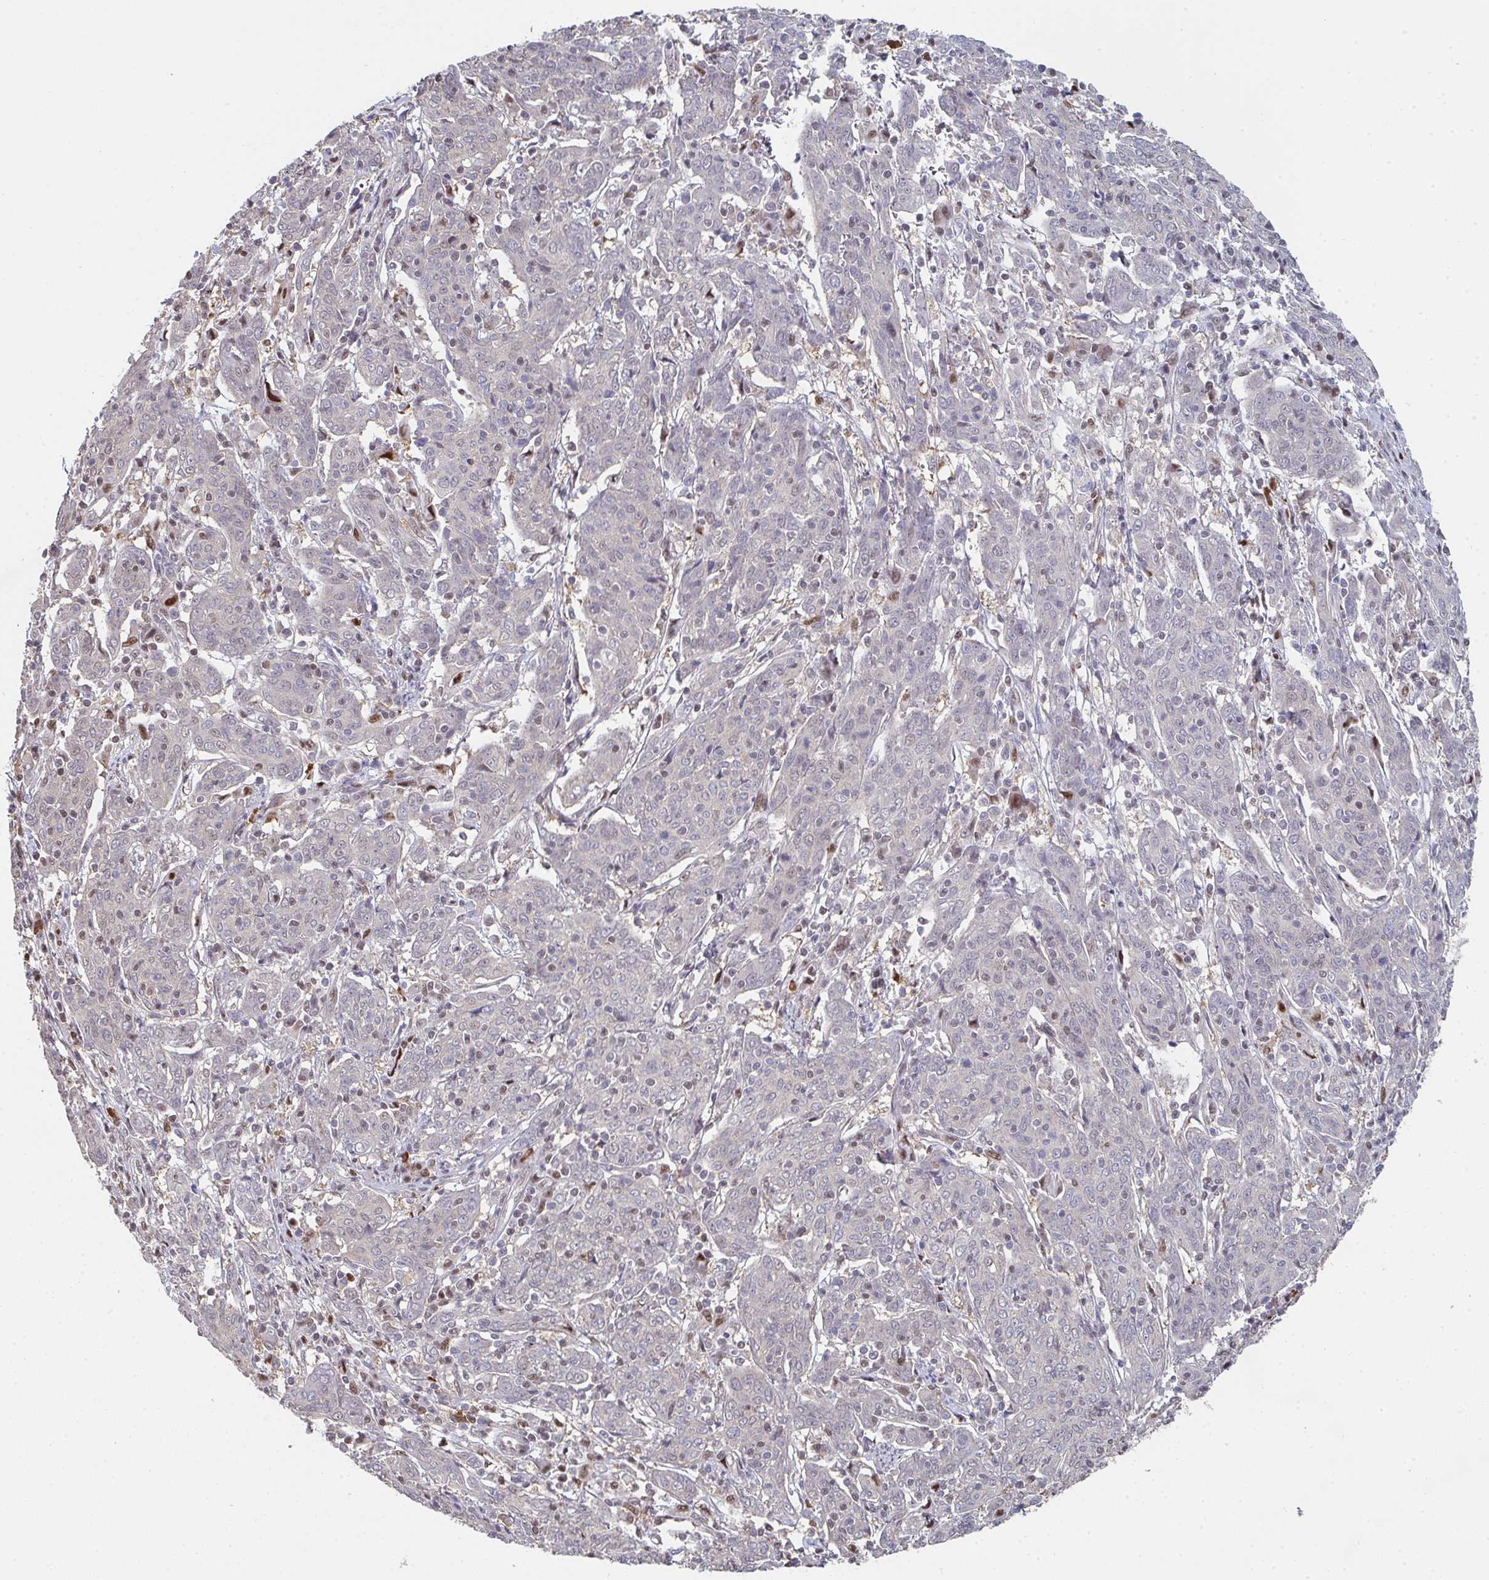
{"staining": {"intensity": "negative", "quantity": "none", "location": "none"}, "tissue": "cervical cancer", "cell_type": "Tumor cells", "image_type": "cancer", "snomed": [{"axis": "morphology", "description": "Squamous cell carcinoma, NOS"}, {"axis": "topography", "description": "Cervix"}], "caption": "A high-resolution image shows immunohistochemistry (IHC) staining of cervical squamous cell carcinoma, which demonstrates no significant expression in tumor cells.", "gene": "ACD", "patient": {"sex": "female", "age": 67}}